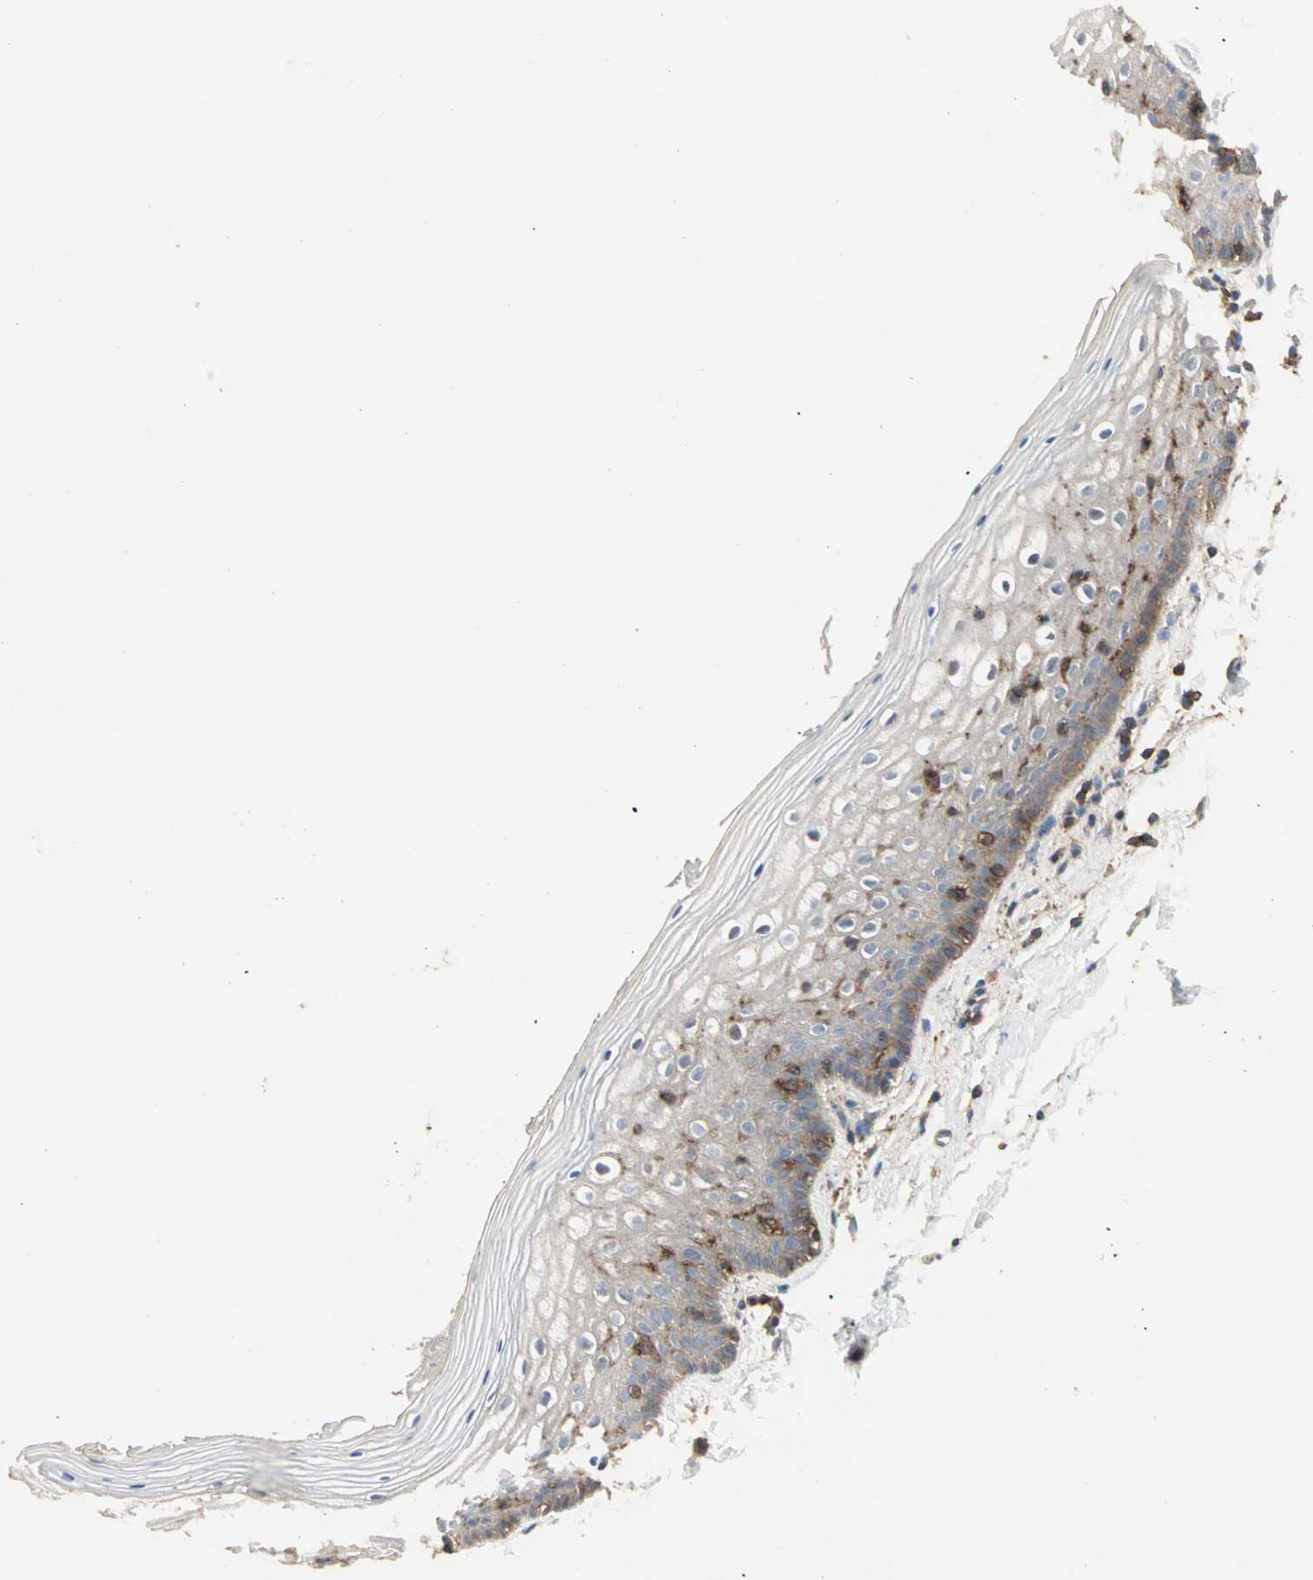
{"staining": {"intensity": "moderate", "quantity": "<25%", "location": "cytoplasmic/membranous"}, "tissue": "vagina", "cell_type": "Squamous epithelial cells", "image_type": "normal", "snomed": [{"axis": "morphology", "description": "Normal tissue, NOS"}, {"axis": "topography", "description": "Vagina"}], "caption": "IHC micrograph of normal vagina: human vagina stained using immunohistochemistry (IHC) exhibits low levels of moderate protein expression localized specifically in the cytoplasmic/membranous of squamous epithelial cells, appearing as a cytoplasmic/membranous brown color.", "gene": "GNAI2", "patient": {"sex": "female", "age": 46}}